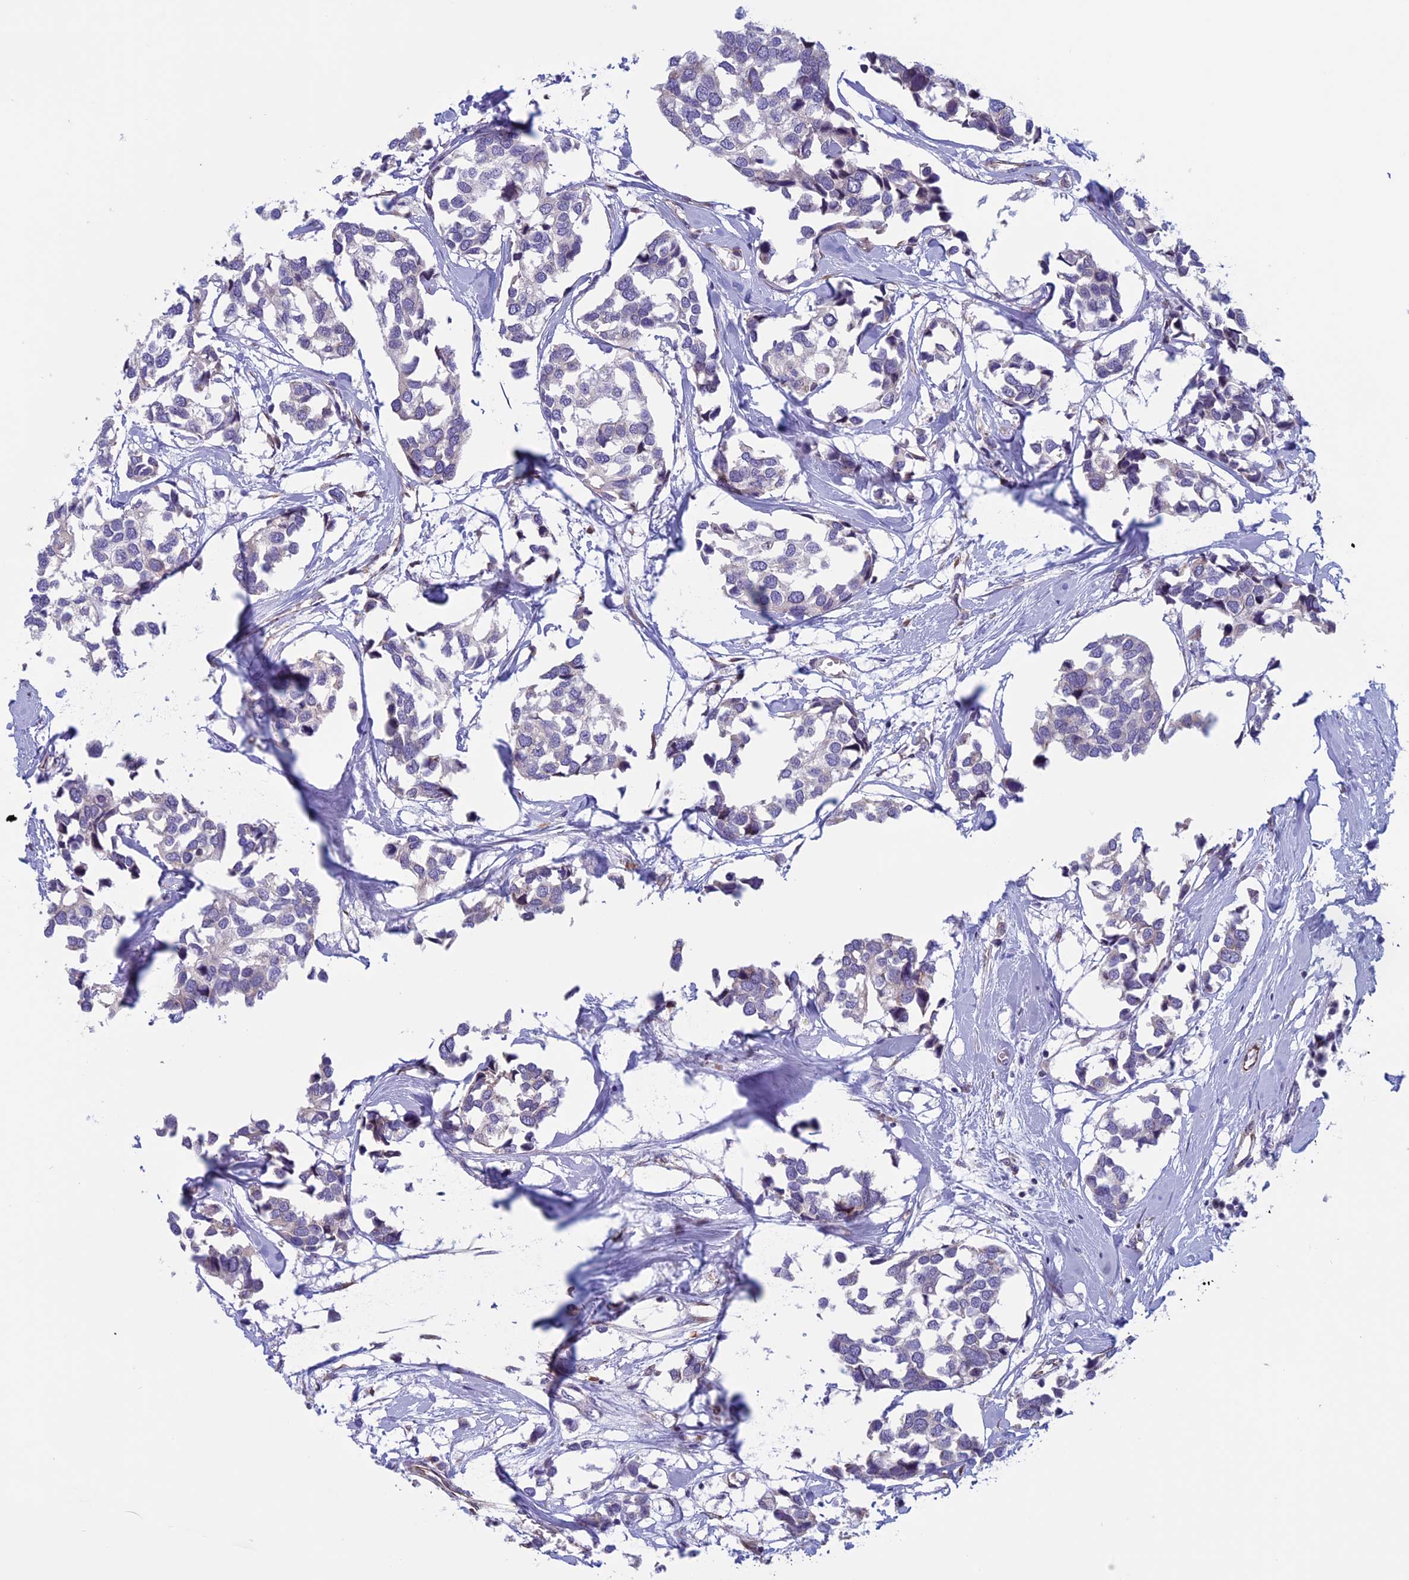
{"staining": {"intensity": "negative", "quantity": "none", "location": "none"}, "tissue": "breast cancer", "cell_type": "Tumor cells", "image_type": "cancer", "snomed": [{"axis": "morphology", "description": "Duct carcinoma"}, {"axis": "topography", "description": "Breast"}], "caption": "Invasive ductal carcinoma (breast) was stained to show a protein in brown. There is no significant staining in tumor cells. Nuclei are stained in blue.", "gene": "BCL2L10", "patient": {"sex": "female", "age": 83}}